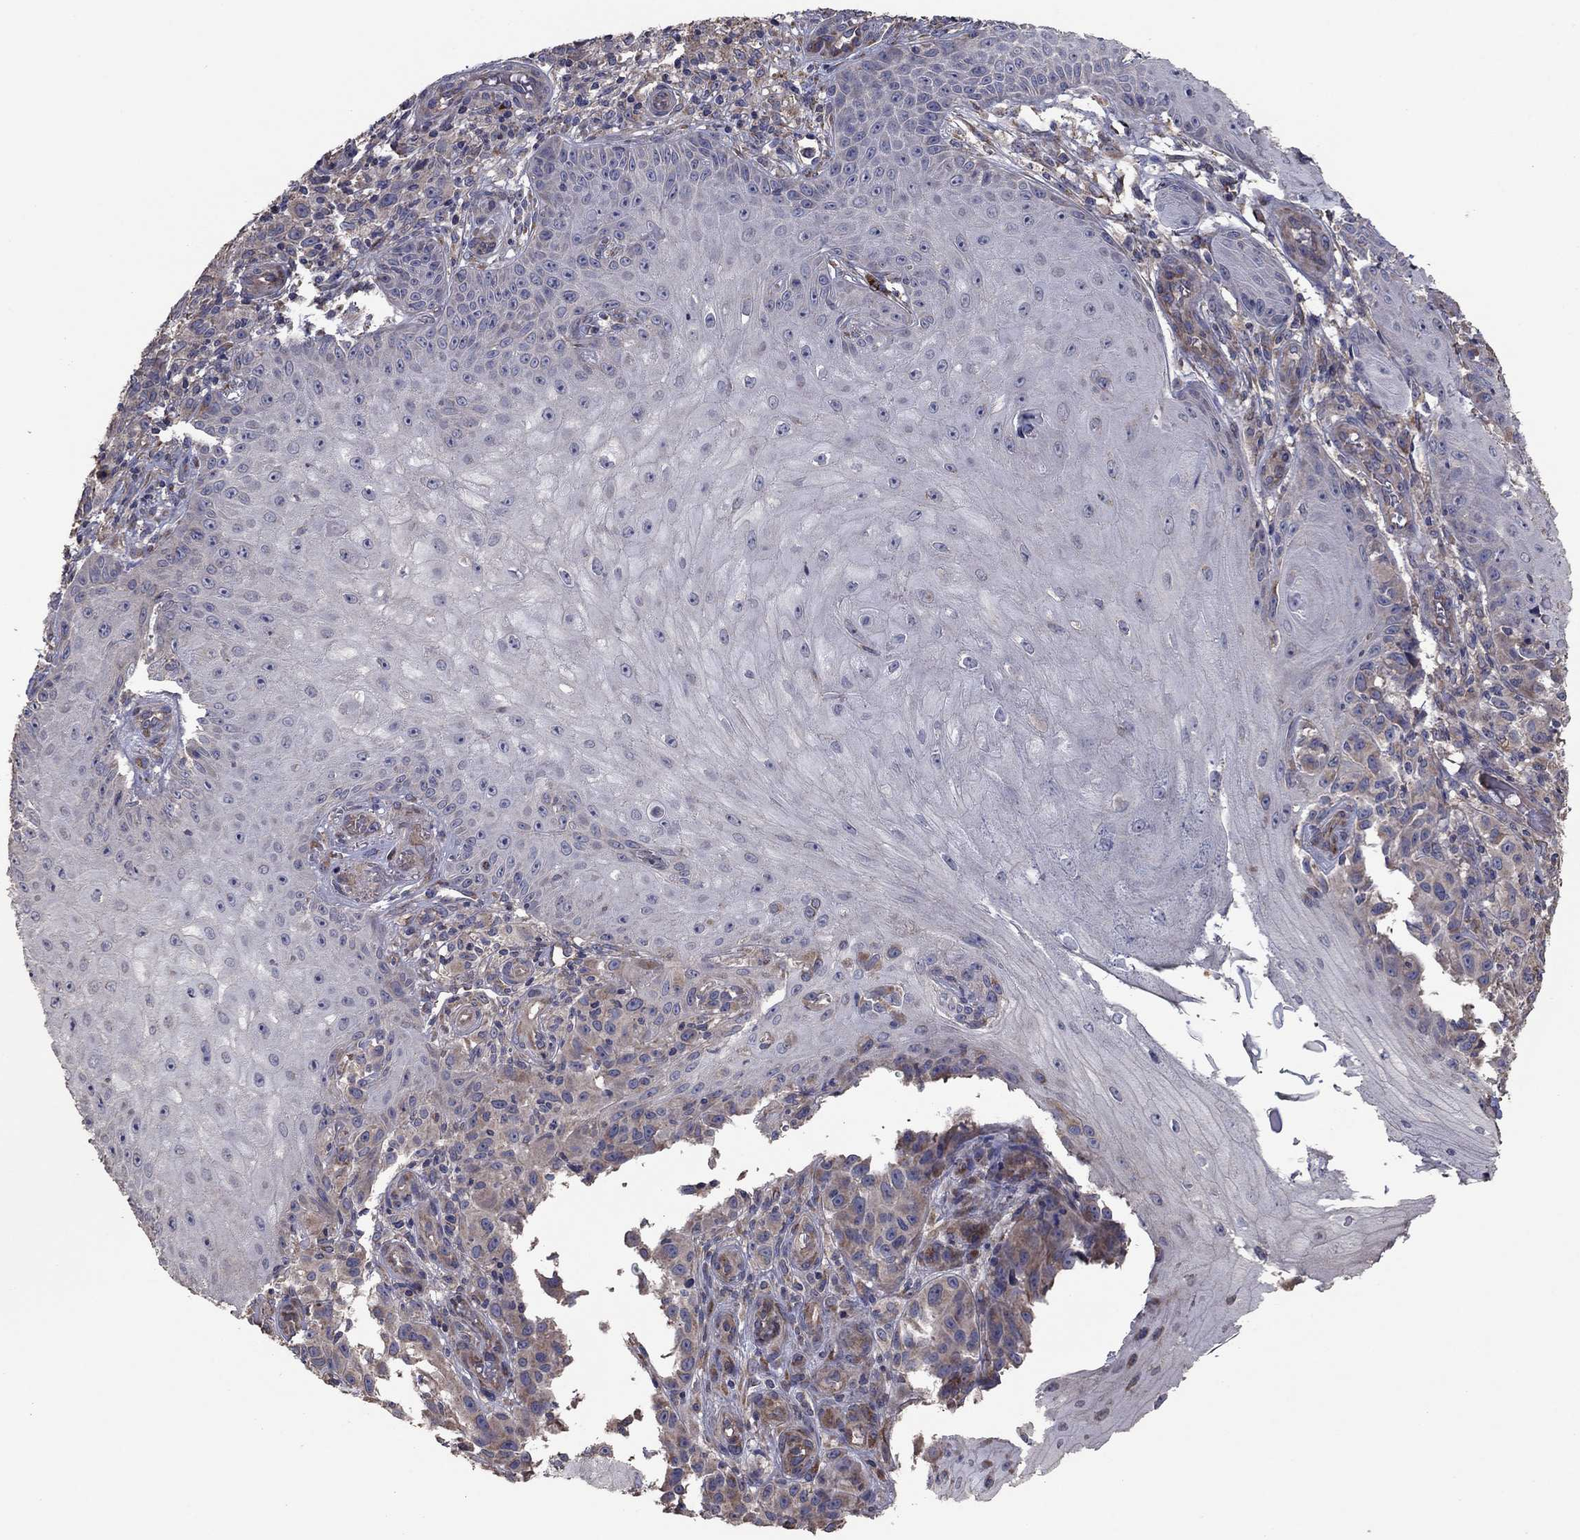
{"staining": {"intensity": "weak", "quantity": "<25%", "location": "cytoplasmic/membranous"}, "tissue": "melanoma", "cell_type": "Tumor cells", "image_type": "cancer", "snomed": [{"axis": "morphology", "description": "Malignant melanoma, NOS"}, {"axis": "topography", "description": "Skin"}], "caption": "Malignant melanoma stained for a protein using immunohistochemistry shows no staining tumor cells.", "gene": "FLT4", "patient": {"sex": "female", "age": 53}}